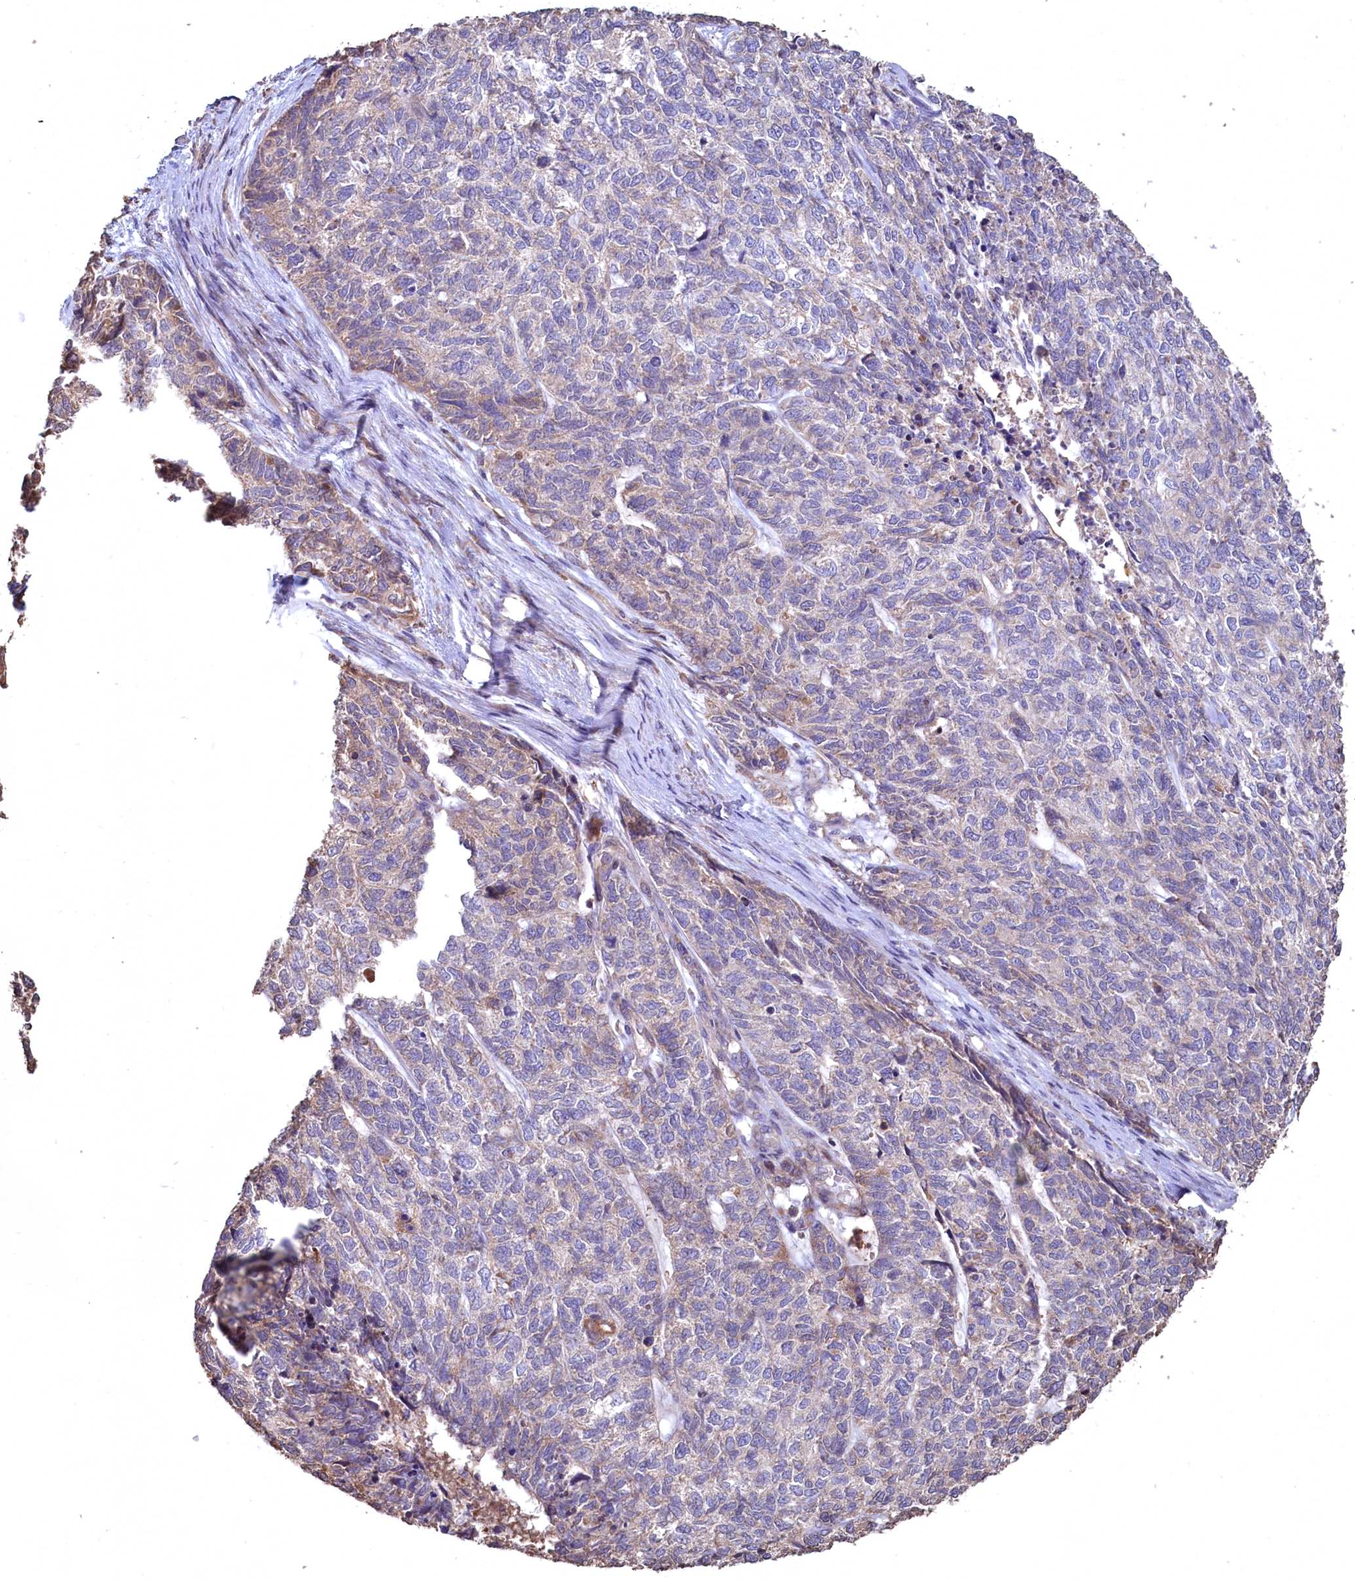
{"staining": {"intensity": "weak", "quantity": "<25%", "location": "cytoplasmic/membranous"}, "tissue": "cervical cancer", "cell_type": "Tumor cells", "image_type": "cancer", "snomed": [{"axis": "morphology", "description": "Squamous cell carcinoma, NOS"}, {"axis": "topography", "description": "Cervix"}], "caption": "Cervical squamous cell carcinoma was stained to show a protein in brown. There is no significant expression in tumor cells.", "gene": "FUNDC1", "patient": {"sex": "female", "age": 63}}